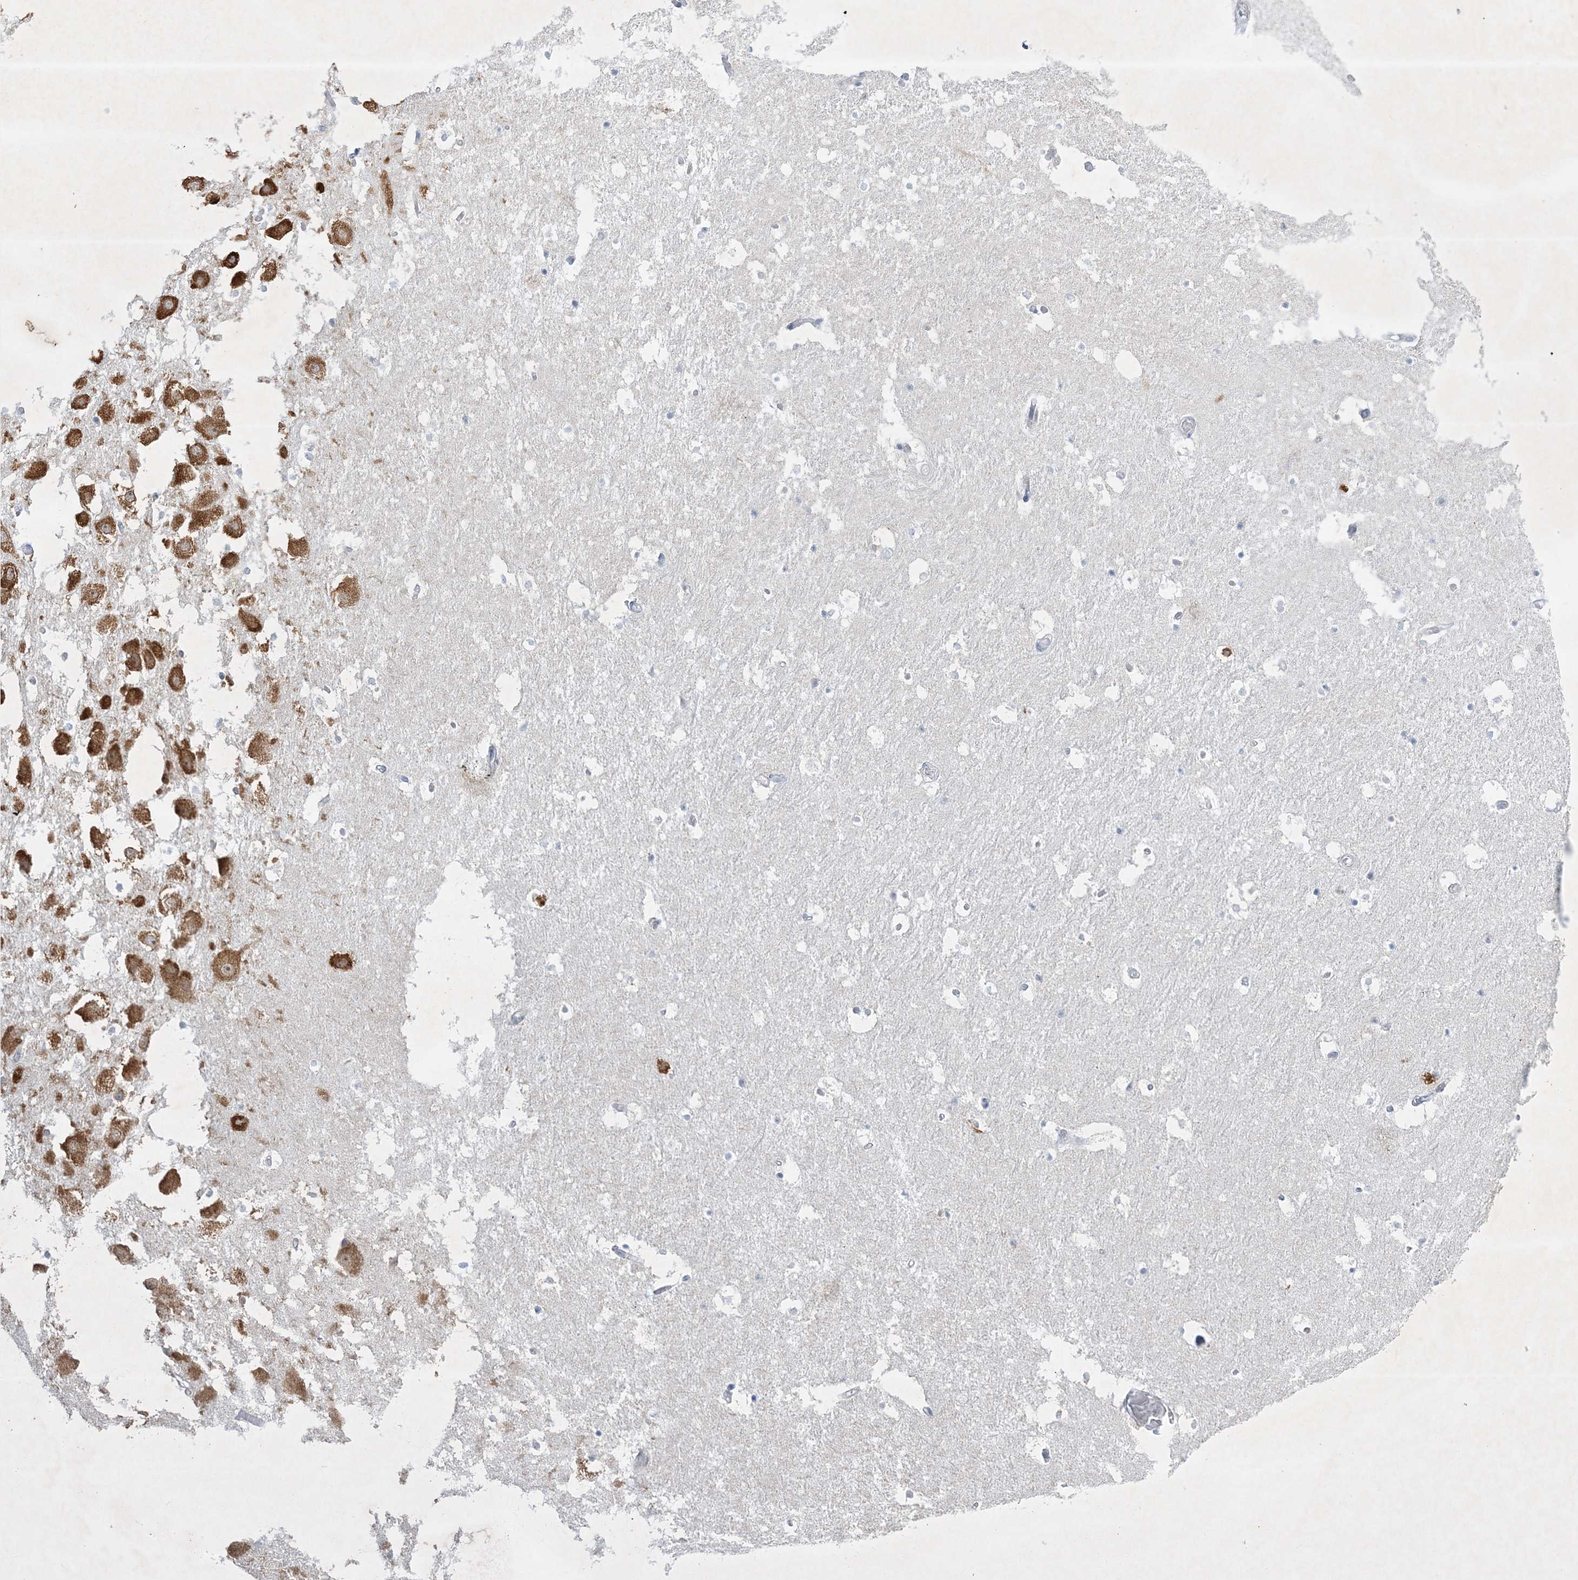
{"staining": {"intensity": "negative", "quantity": "none", "location": "none"}, "tissue": "hippocampus", "cell_type": "Glial cells", "image_type": "normal", "snomed": [{"axis": "morphology", "description": "Normal tissue, NOS"}, {"axis": "topography", "description": "Hippocampus"}], "caption": "The IHC micrograph has no significant expression in glial cells of hippocampus. (Brightfield microscopy of DAB (3,3'-diaminobenzidine) immunohistochemistry (IHC) at high magnification).", "gene": "FARSB", "patient": {"sex": "female", "age": 52}}